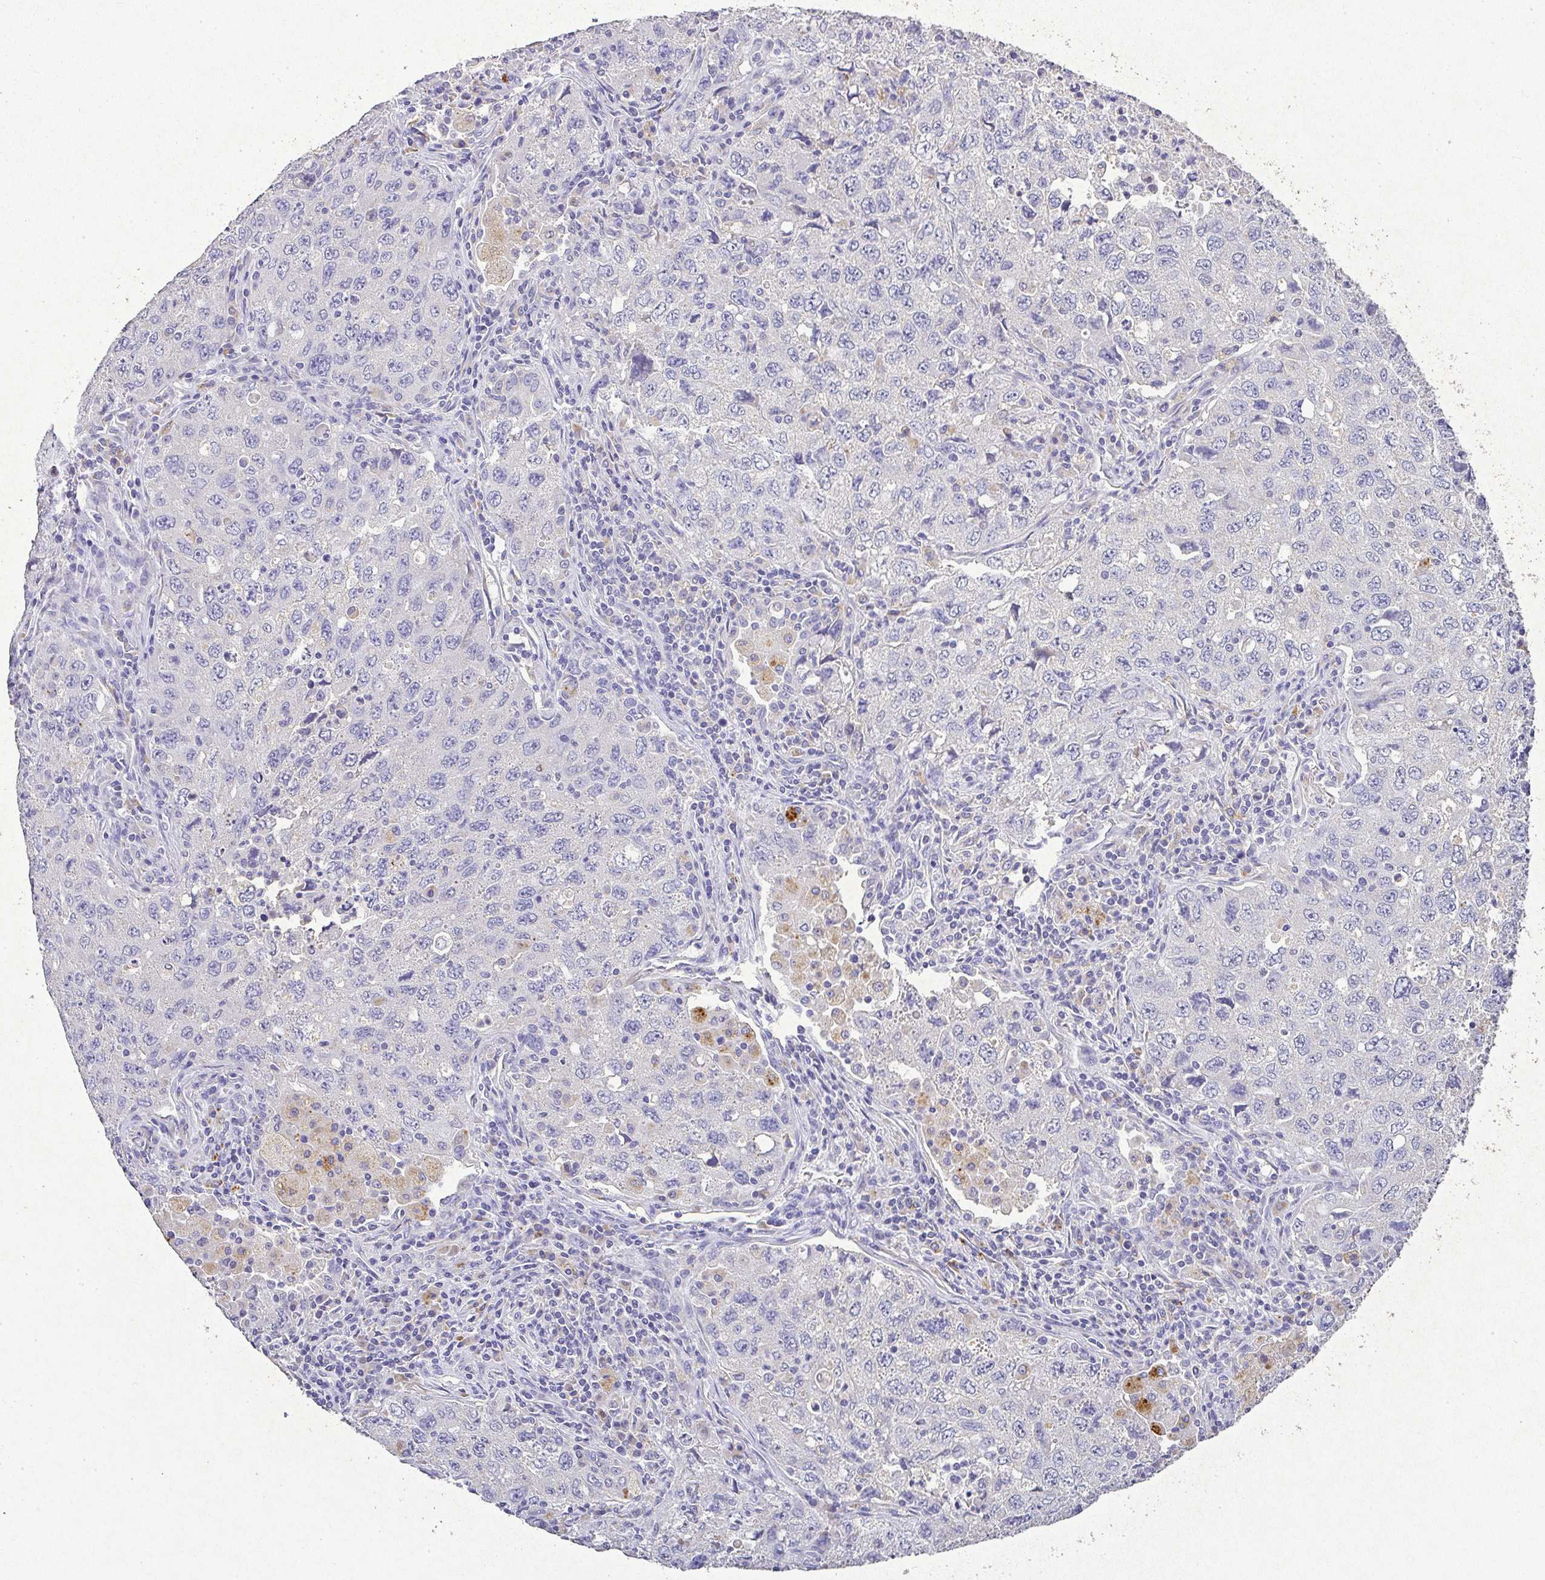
{"staining": {"intensity": "negative", "quantity": "none", "location": "none"}, "tissue": "lung cancer", "cell_type": "Tumor cells", "image_type": "cancer", "snomed": [{"axis": "morphology", "description": "Adenocarcinoma, NOS"}, {"axis": "topography", "description": "Lung"}], "caption": "Tumor cells are negative for protein expression in human lung cancer. The staining is performed using DAB brown chromogen with nuclei counter-stained in using hematoxylin.", "gene": "RPS2", "patient": {"sex": "female", "age": 57}}